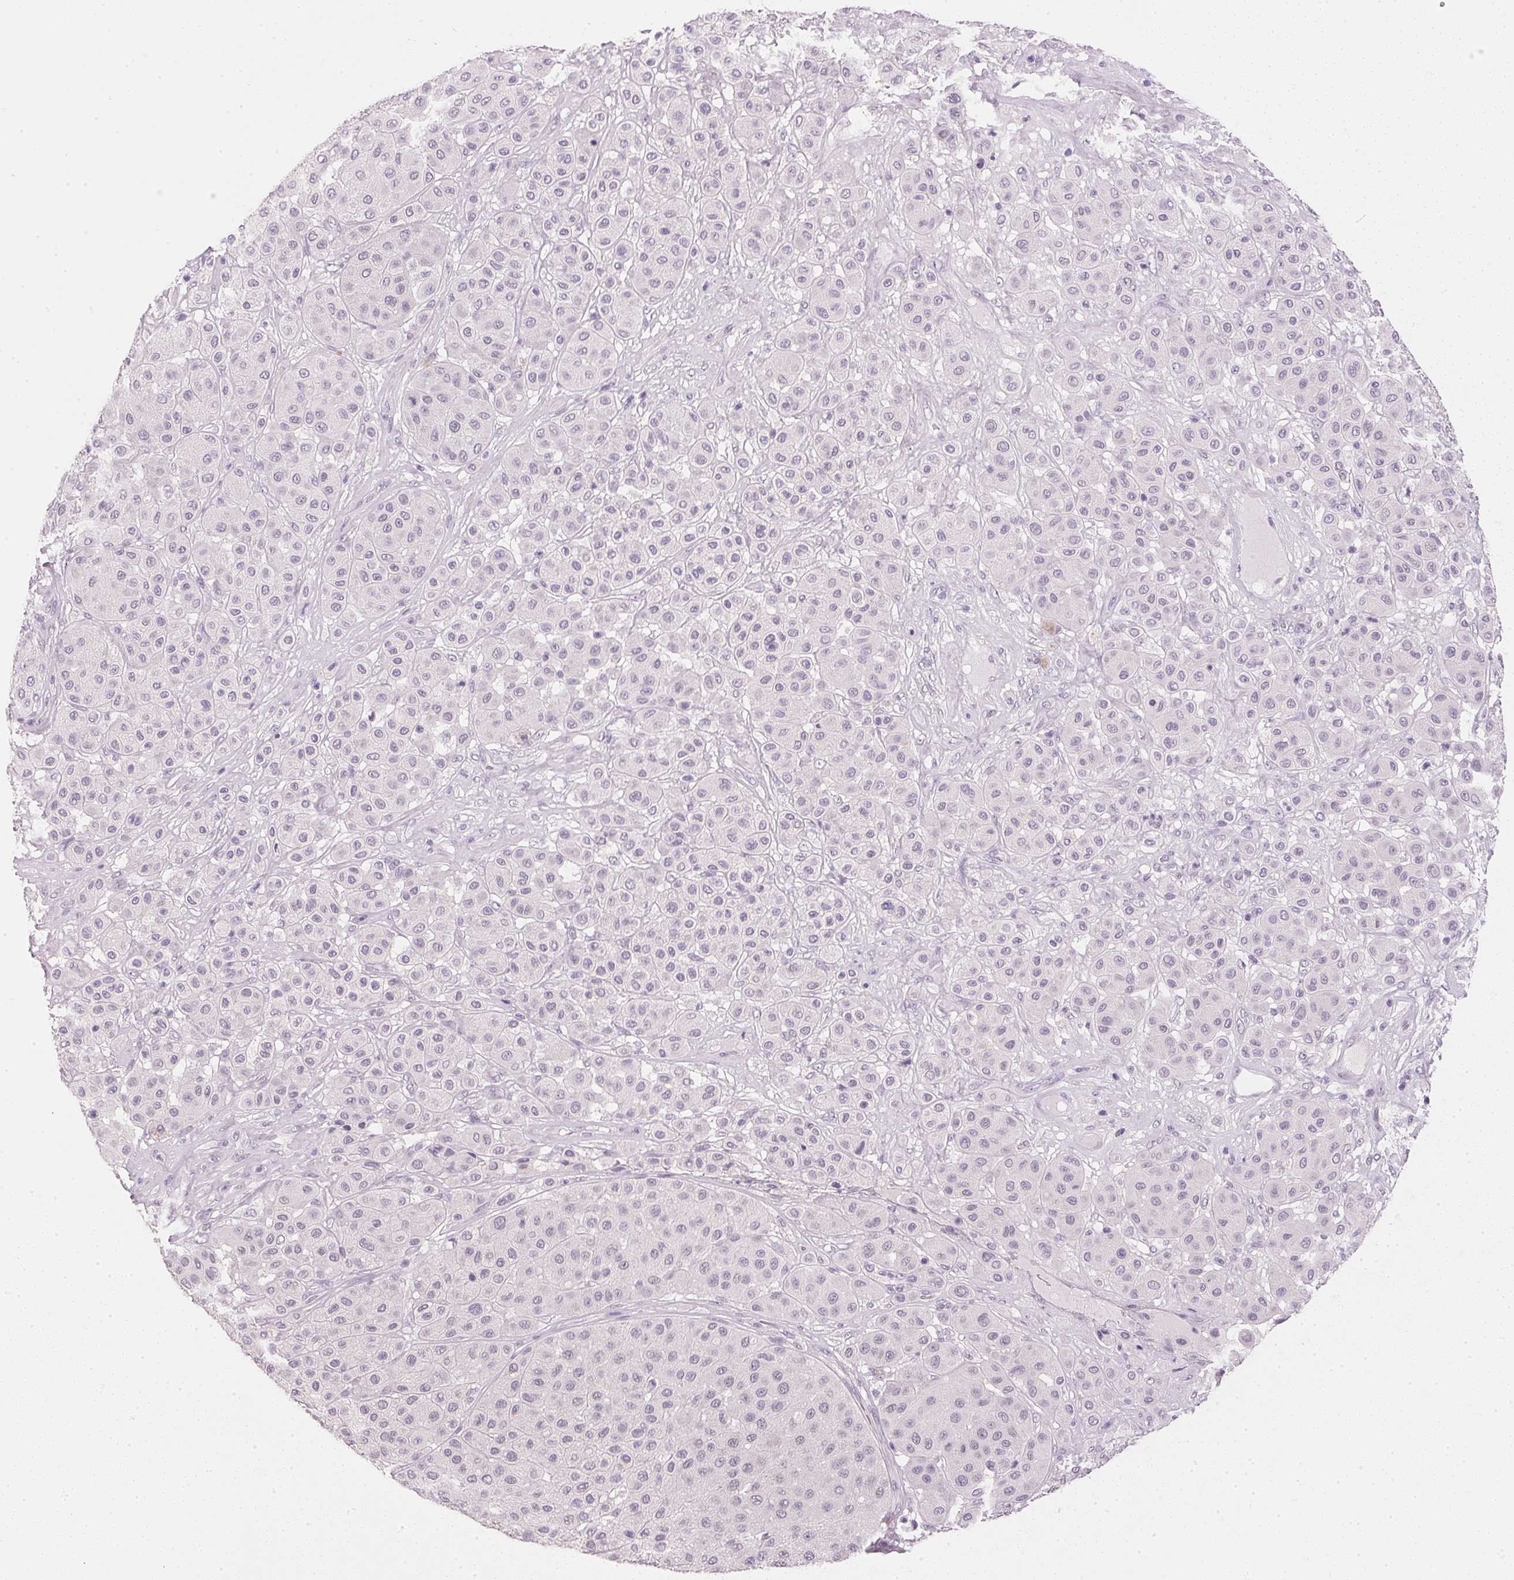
{"staining": {"intensity": "negative", "quantity": "none", "location": "none"}, "tissue": "melanoma", "cell_type": "Tumor cells", "image_type": "cancer", "snomed": [{"axis": "morphology", "description": "Malignant melanoma, Metastatic site"}, {"axis": "topography", "description": "Smooth muscle"}], "caption": "Melanoma stained for a protein using immunohistochemistry reveals no expression tumor cells.", "gene": "IGFBP1", "patient": {"sex": "male", "age": 41}}